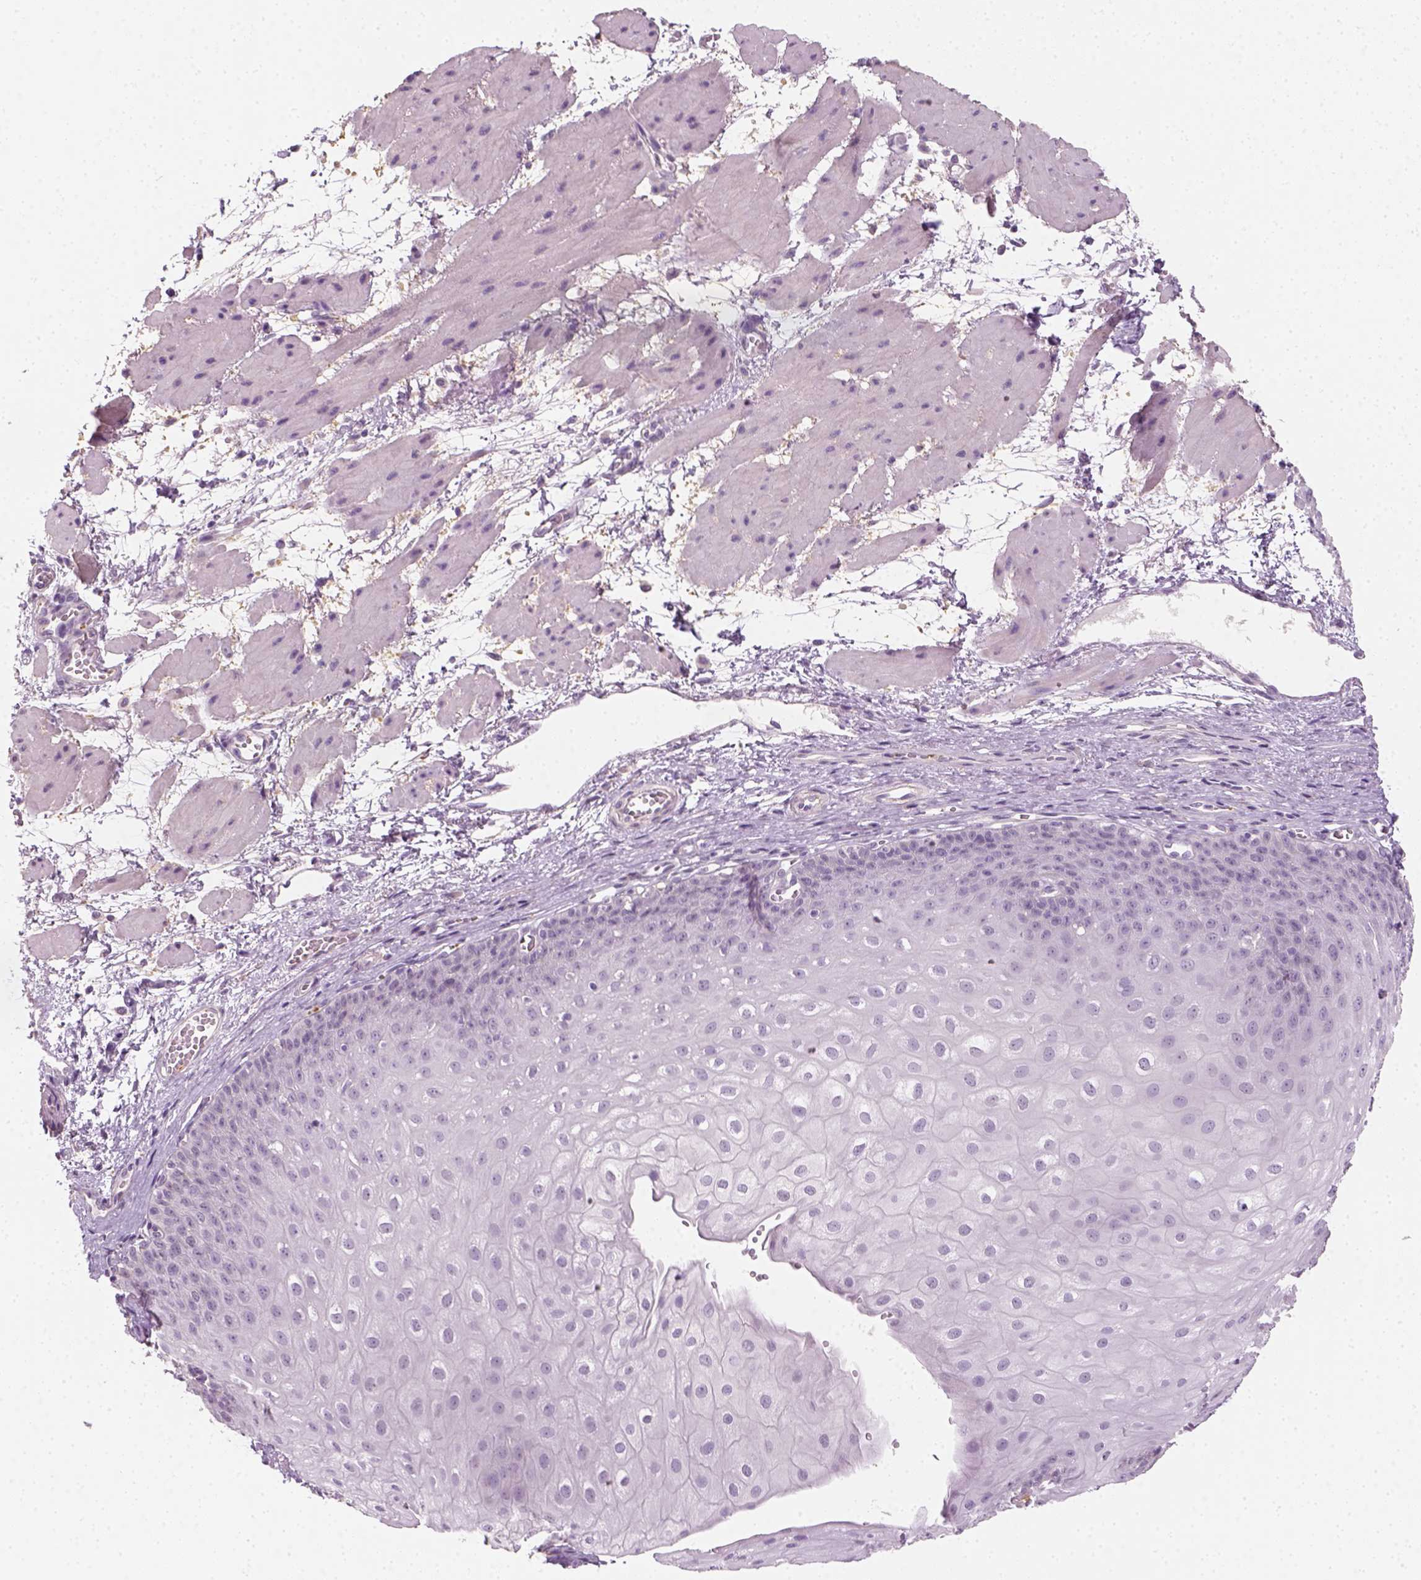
{"staining": {"intensity": "negative", "quantity": "none", "location": "none"}, "tissue": "esophagus", "cell_type": "Squamous epithelial cells", "image_type": "normal", "snomed": [{"axis": "morphology", "description": "Normal tissue, NOS"}, {"axis": "topography", "description": "Esophagus"}], "caption": "Esophagus stained for a protein using immunohistochemistry (IHC) shows no staining squamous epithelial cells.", "gene": "FAM163B", "patient": {"sex": "male", "age": 71}}